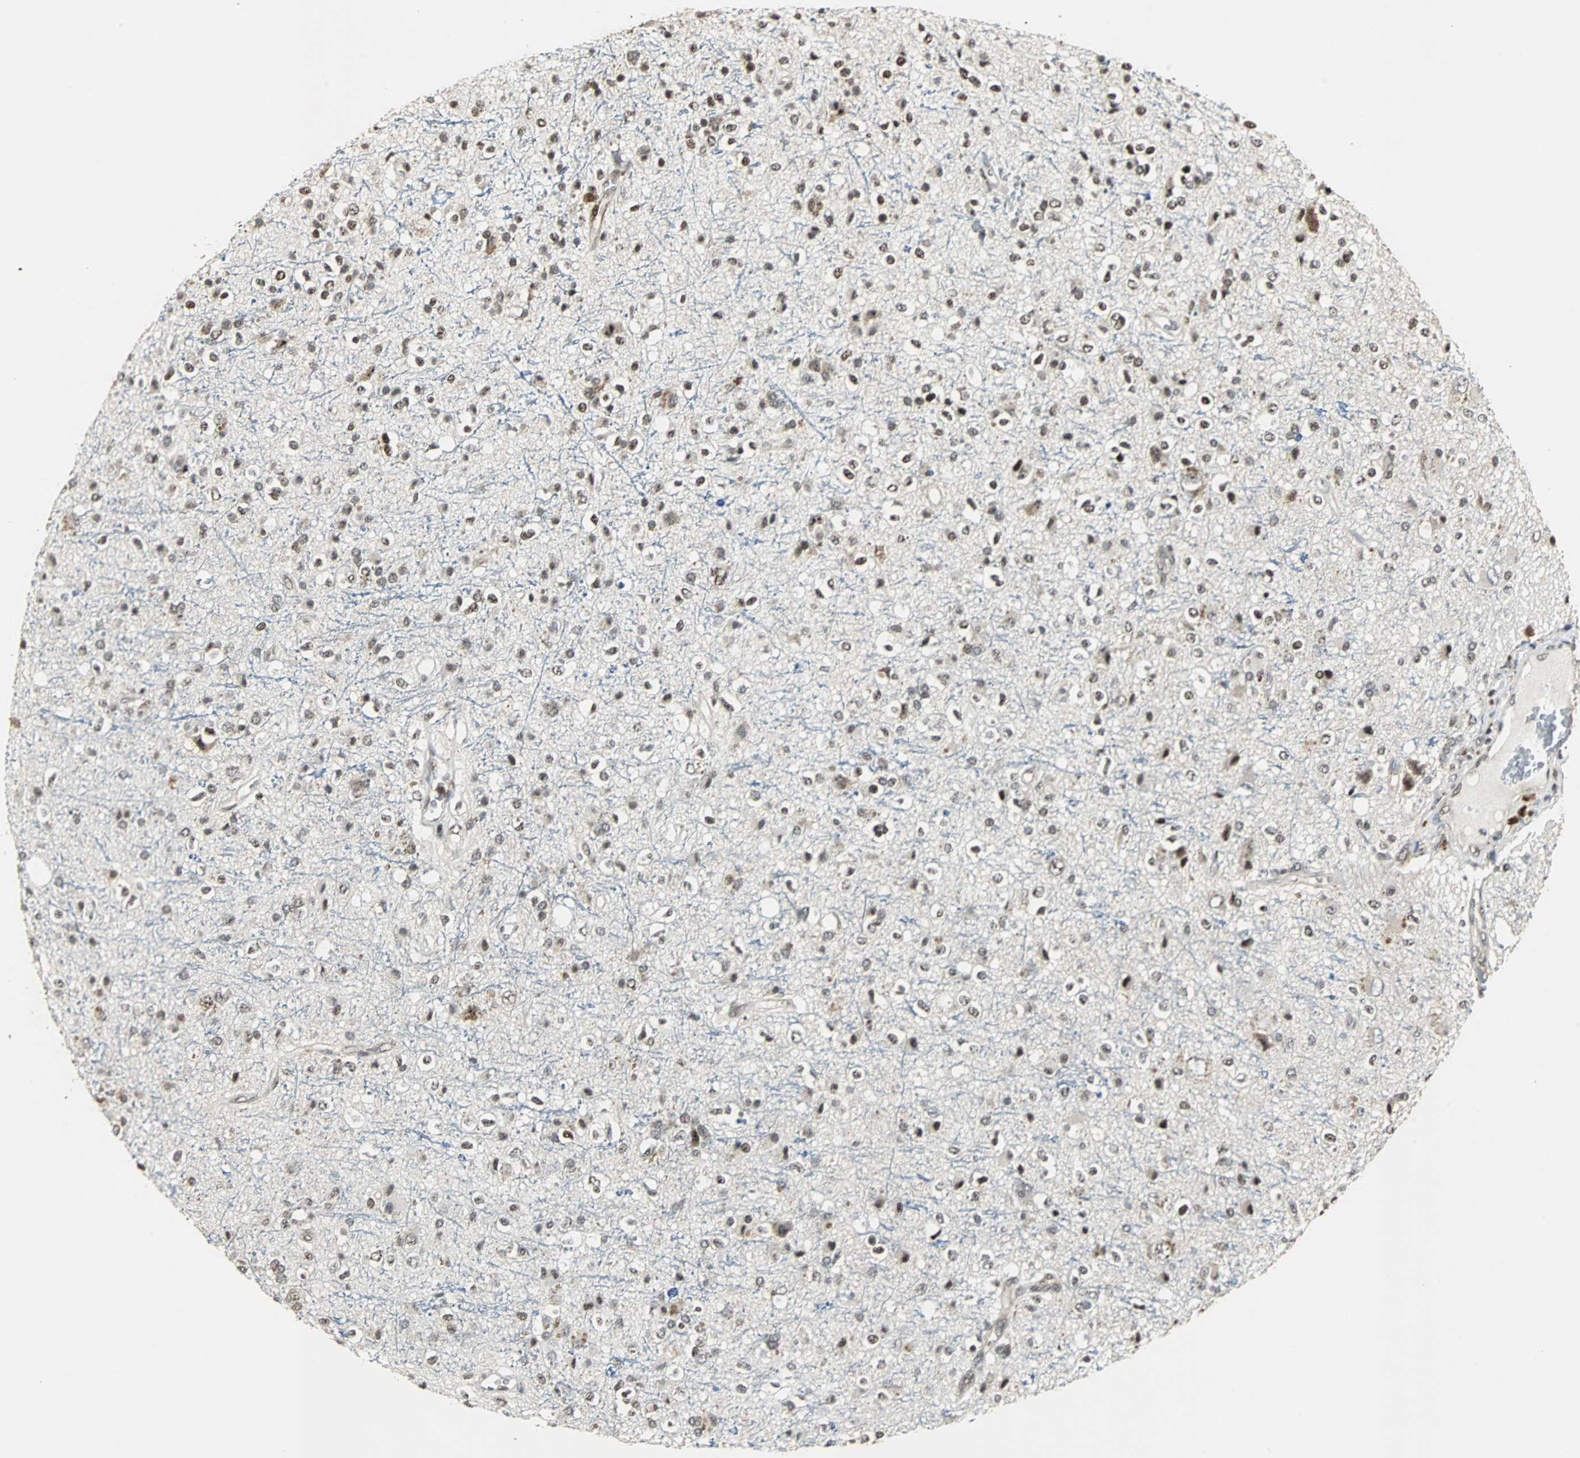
{"staining": {"intensity": "strong", "quantity": ">75%", "location": "nuclear"}, "tissue": "glioma", "cell_type": "Tumor cells", "image_type": "cancer", "snomed": [{"axis": "morphology", "description": "Glioma, malignant, High grade"}, {"axis": "topography", "description": "Brain"}], "caption": "The histopathology image exhibits staining of malignant glioma (high-grade), revealing strong nuclear protein positivity (brown color) within tumor cells.", "gene": "MED4", "patient": {"sex": "male", "age": 47}}